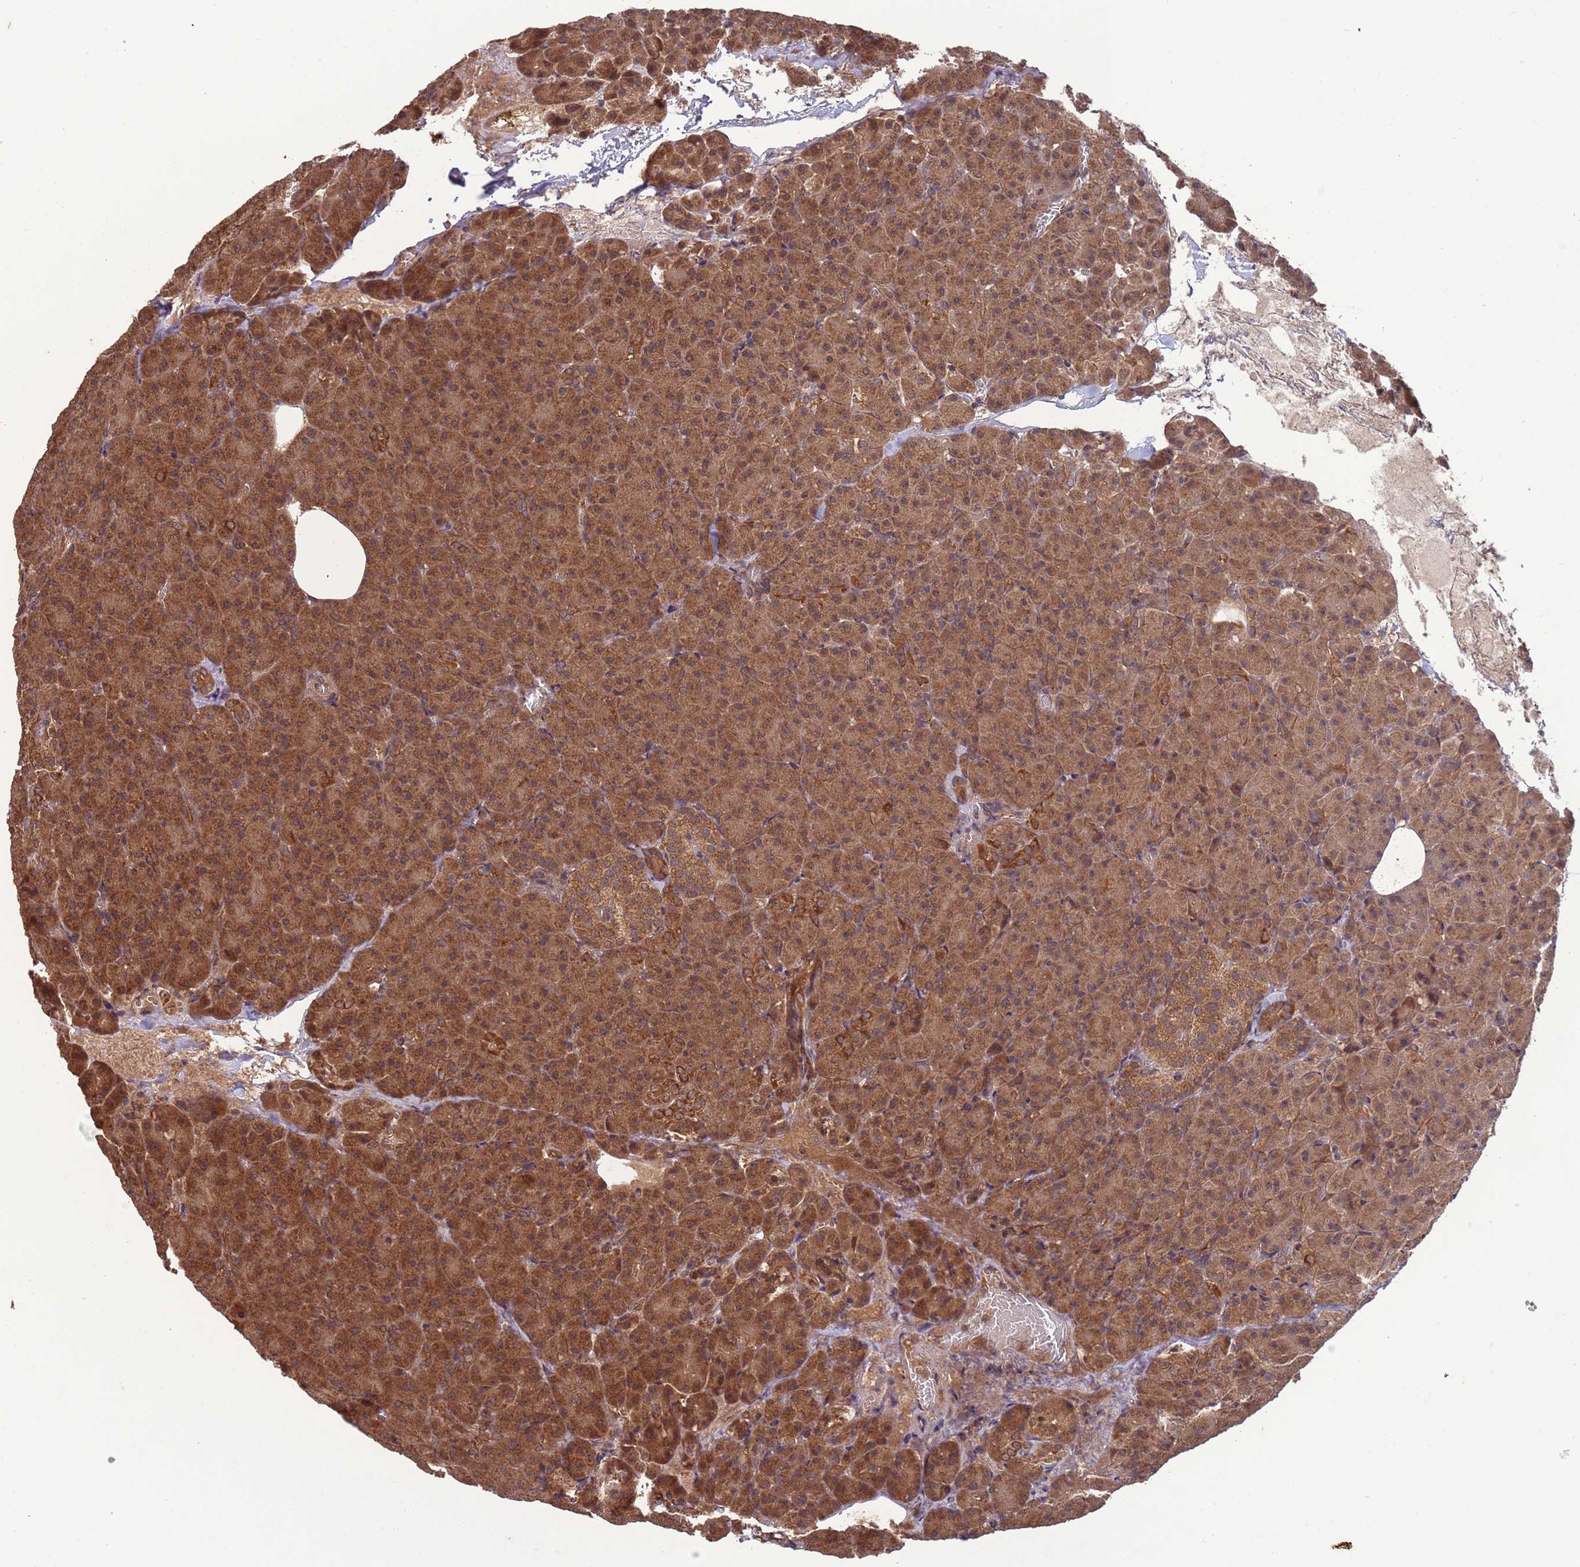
{"staining": {"intensity": "strong", "quantity": ">75%", "location": "cytoplasmic/membranous"}, "tissue": "pancreas", "cell_type": "Exocrine glandular cells", "image_type": "normal", "snomed": [{"axis": "morphology", "description": "Normal tissue, NOS"}, {"axis": "topography", "description": "Pancreas"}], "caption": "IHC (DAB) staining of normal human pancreas exhibits strong cytoplasmic/membranous protein positivity in about >75% of exocrine glandular cells.", "gene": "ERI1", "patient": {"sex": "female", "age": 74}}